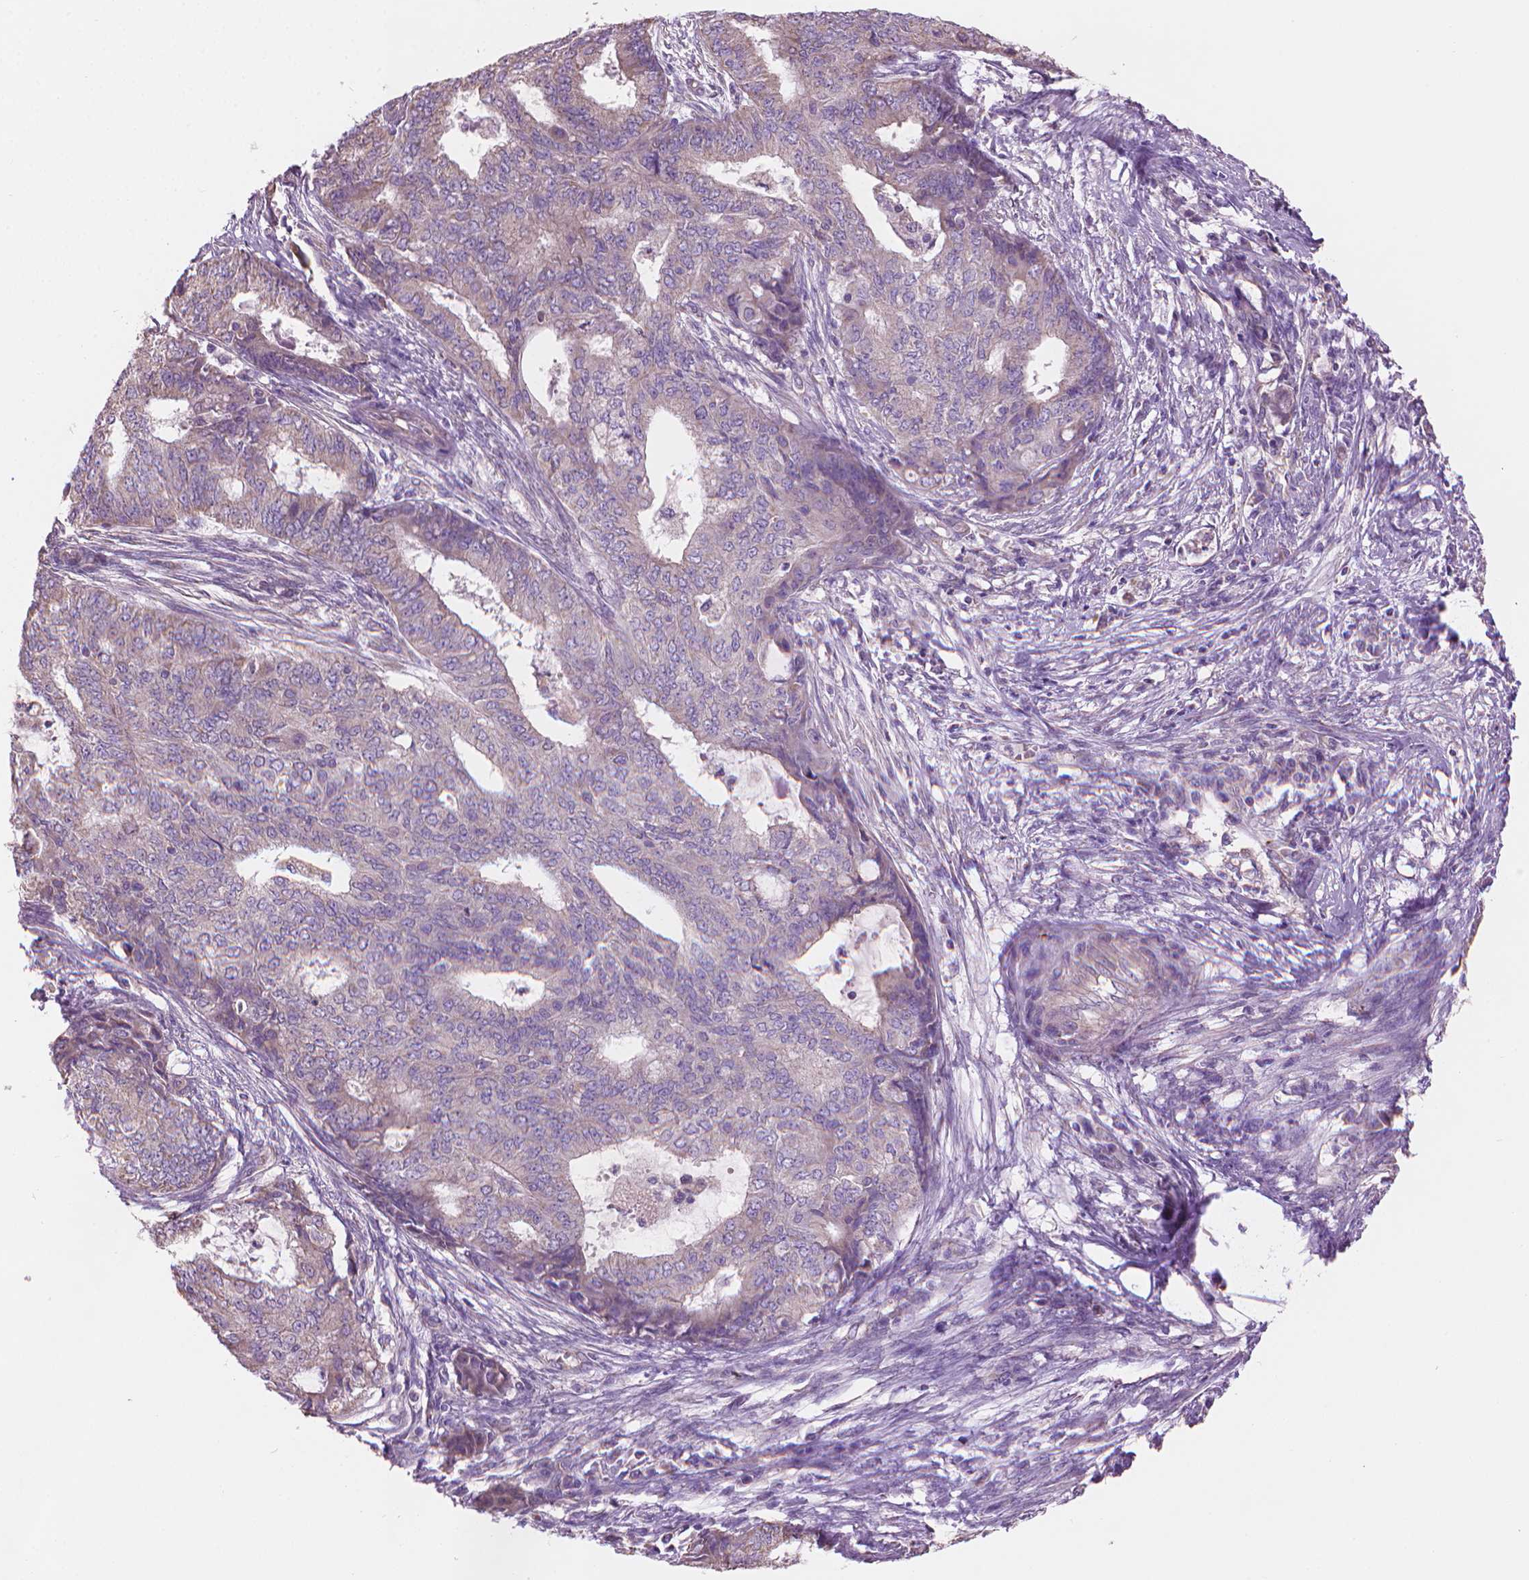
{"staining": {"intensity": "negative", "quantity": "none", "location": "none"}, "tissue": "endometrial cancer", "cell_type": "Tumor cells", "image_type": "cancer", "snomed": [{"axis": "morphology", "description": "Adenocarcinoma, NOS"}, {"axis": "topography", "description": "Endometrium"}], "caption": "This is an immunohistochemistry photomicrograph of endometrial adenocarcinoma. There is no positivity in tumor cells.", "gene": "TTC29", "patient": {"sex": "female", "age": 62}}